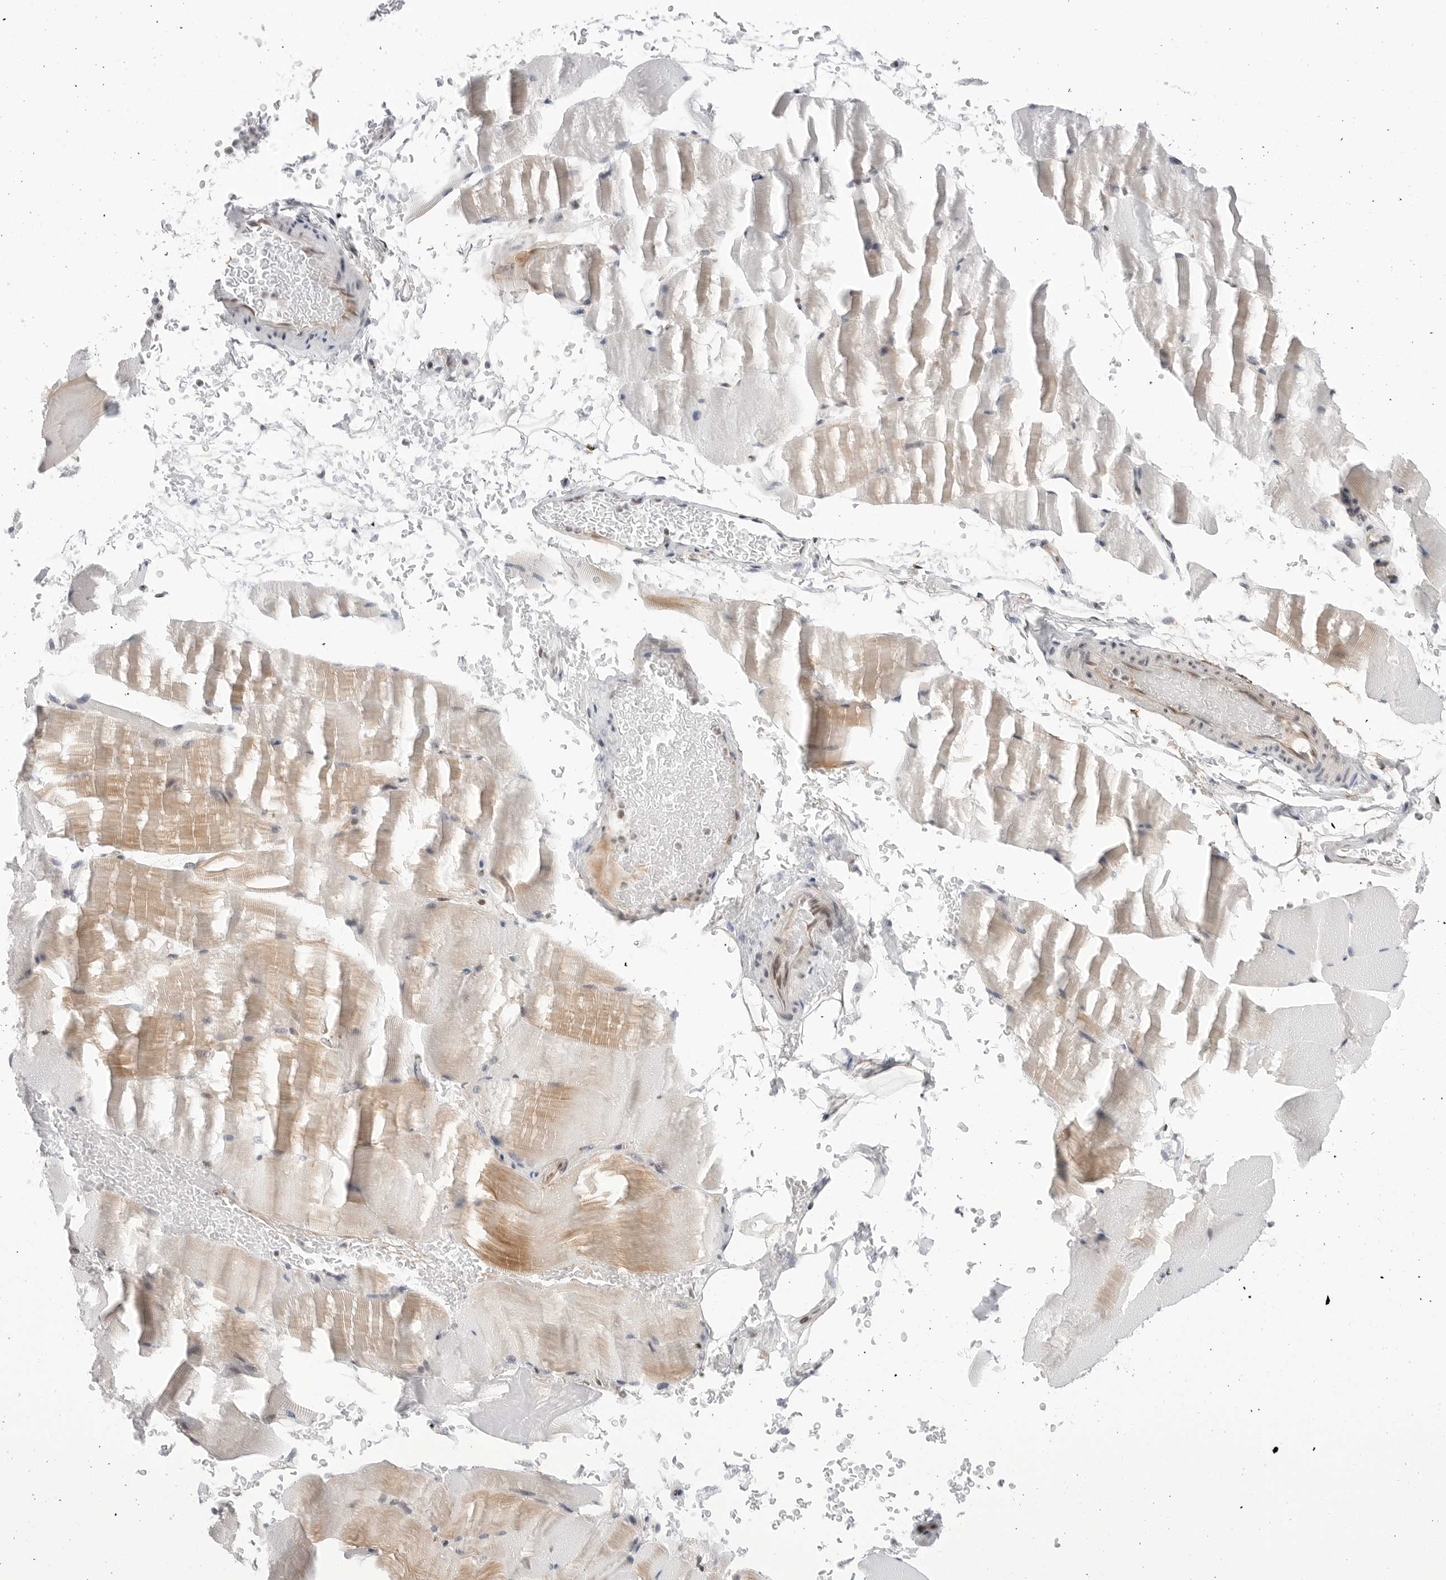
{"staining": {"intensity": "weak", "quantity": "25%-75%", "location": "cytoplasmic/membranous"}, "tissue": "skeletal muscle", "cell_type": "Myocytes", "image_type": "normal", "snomed": [{"axis": "morphology", "description": "Normal tissue, NOS"}, {"axis": "topography", "description": "Skeletal muscle"}, {"axis": "topography", "description": "Parathyroid gland"}], "caption": "An IHC micrograph of normal tissue is shown. Protein staining in brown highlights weak cytoplasmic/membranous positivity in skeletal muscle within myocytes. Nuclei are stained in blue.", "gene": "C1orf162", "patient": {"sex": "female", "age": 37}}